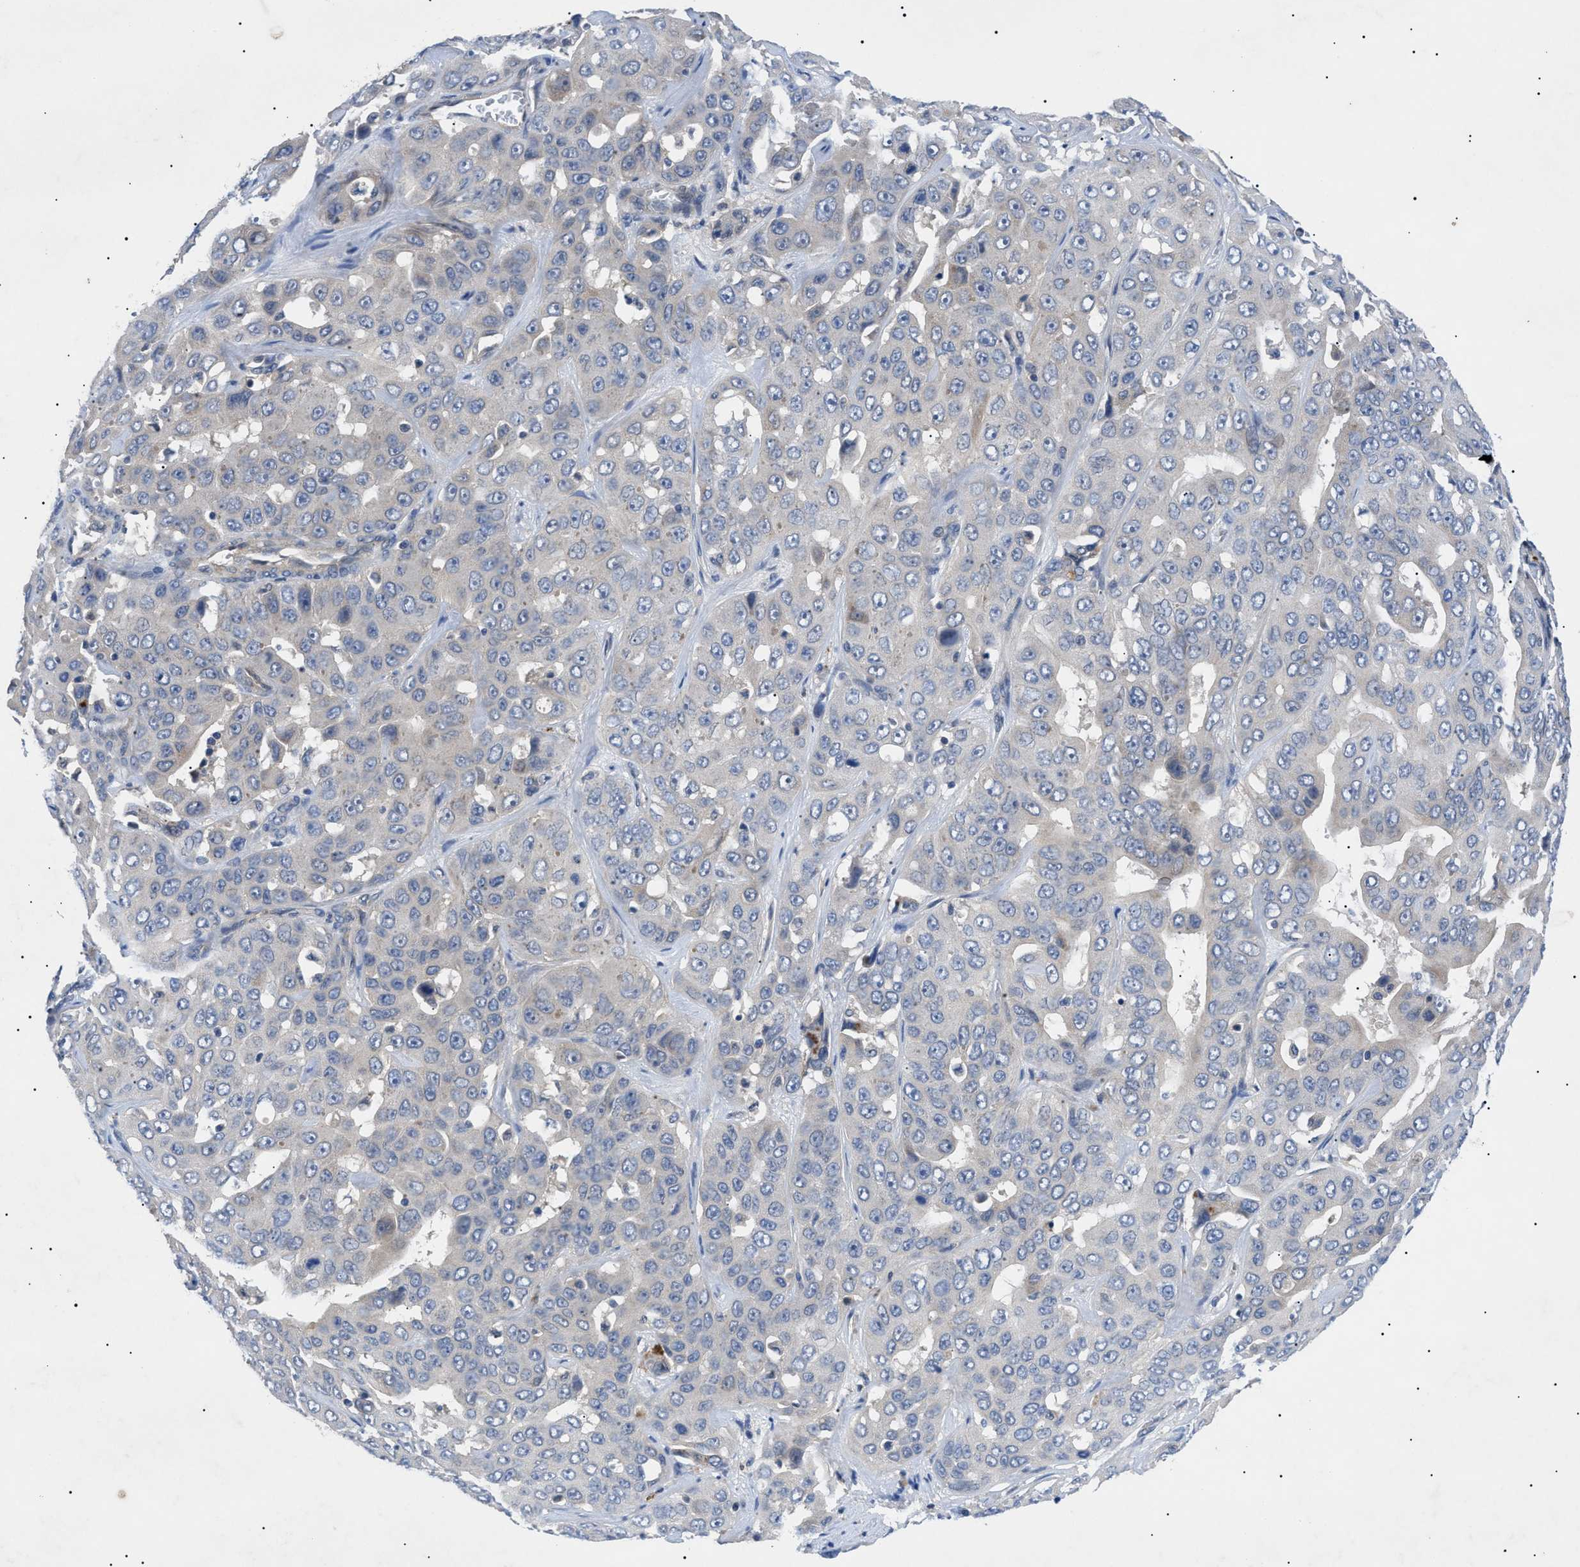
{"staining": {"intensity": "weak", "quantity": "25%-75%", "location": "cytoplasmic/membranous"}, "tissue": "liver cancer", "cell_type": "Tumor cells", "image_type": "cancer", "snomed": [{"axis": "morphology", "description": "Cholangiocarcinoma"}, {"axis": "topography", "description": "Liver"}], "caption": "Cholangiocarcinoma (liver) stained for a protein (brown) reveals weak cytoplasmic/membranous positive staining in about 25%-75% of tumor cells.", "gene": "RIPK1", "patient": {"sex": "female", "age": 52}}